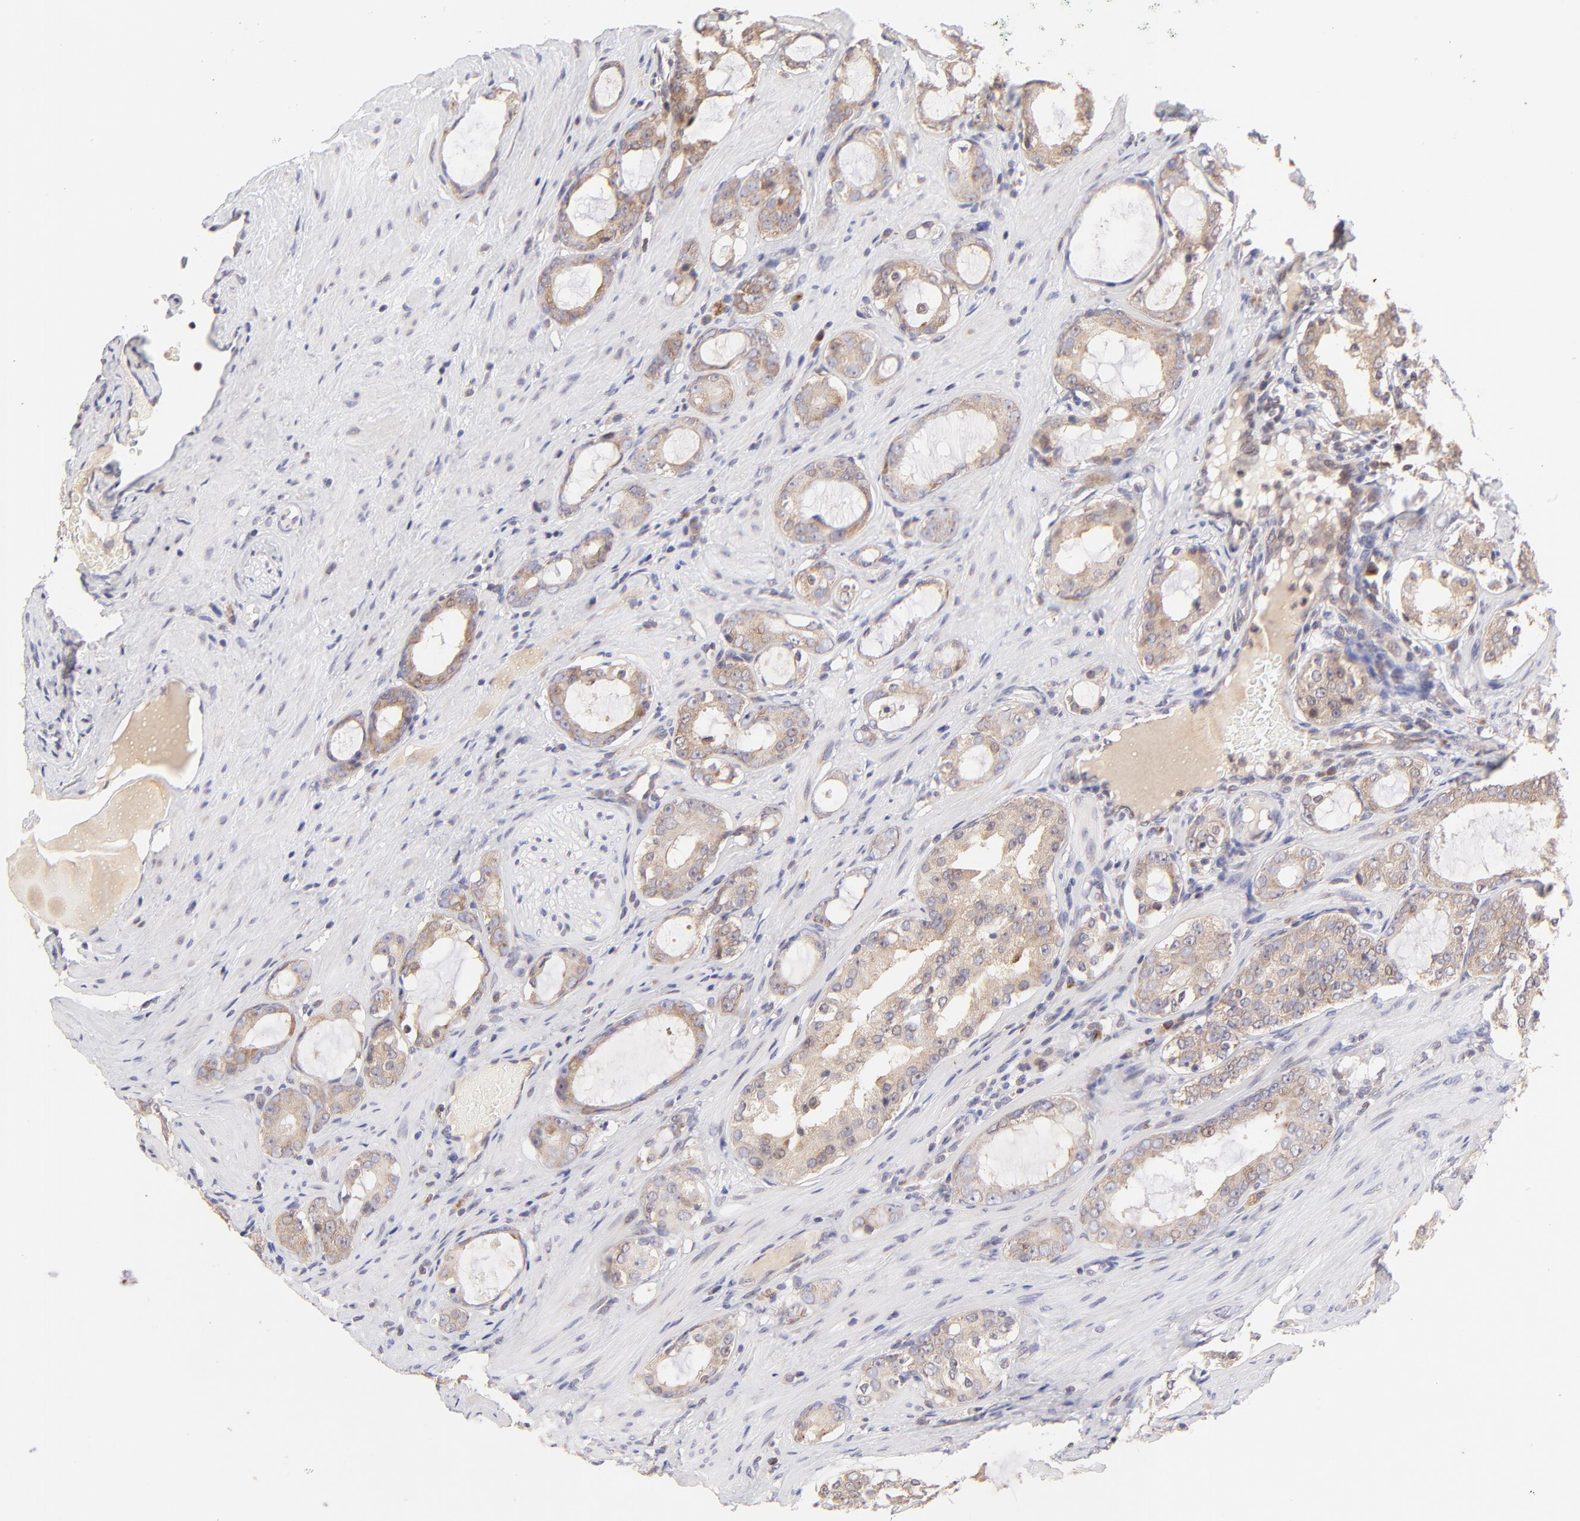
{"staining": {"intensity": "weak", "quantity": ">75%", "location": "cytoplasmic/membranous"}, "tissue": "prostate cancer", "cell_type": "Tumor cells", "image_type": "cancer", "snomed": [{"axis": "morphology", "description": "Adenocarcinoma, Medium grade"}, {"axis": "topography", "description": "Prostate"}], "caption": "High-magnification brightfield microscopy of prostate cancer (adenocarcinoma (medium-grade)) stained with DAB (3,3'-diaminobenzidine) (brown) and counterstained with hematoxylin (blue). tumor cells exhibit weak cytoplasmic/membranous expression is appreciated in approximately>75% of cells.", "gene": "TNRC6B", "patient": {"sex": "male", "age": 73}}